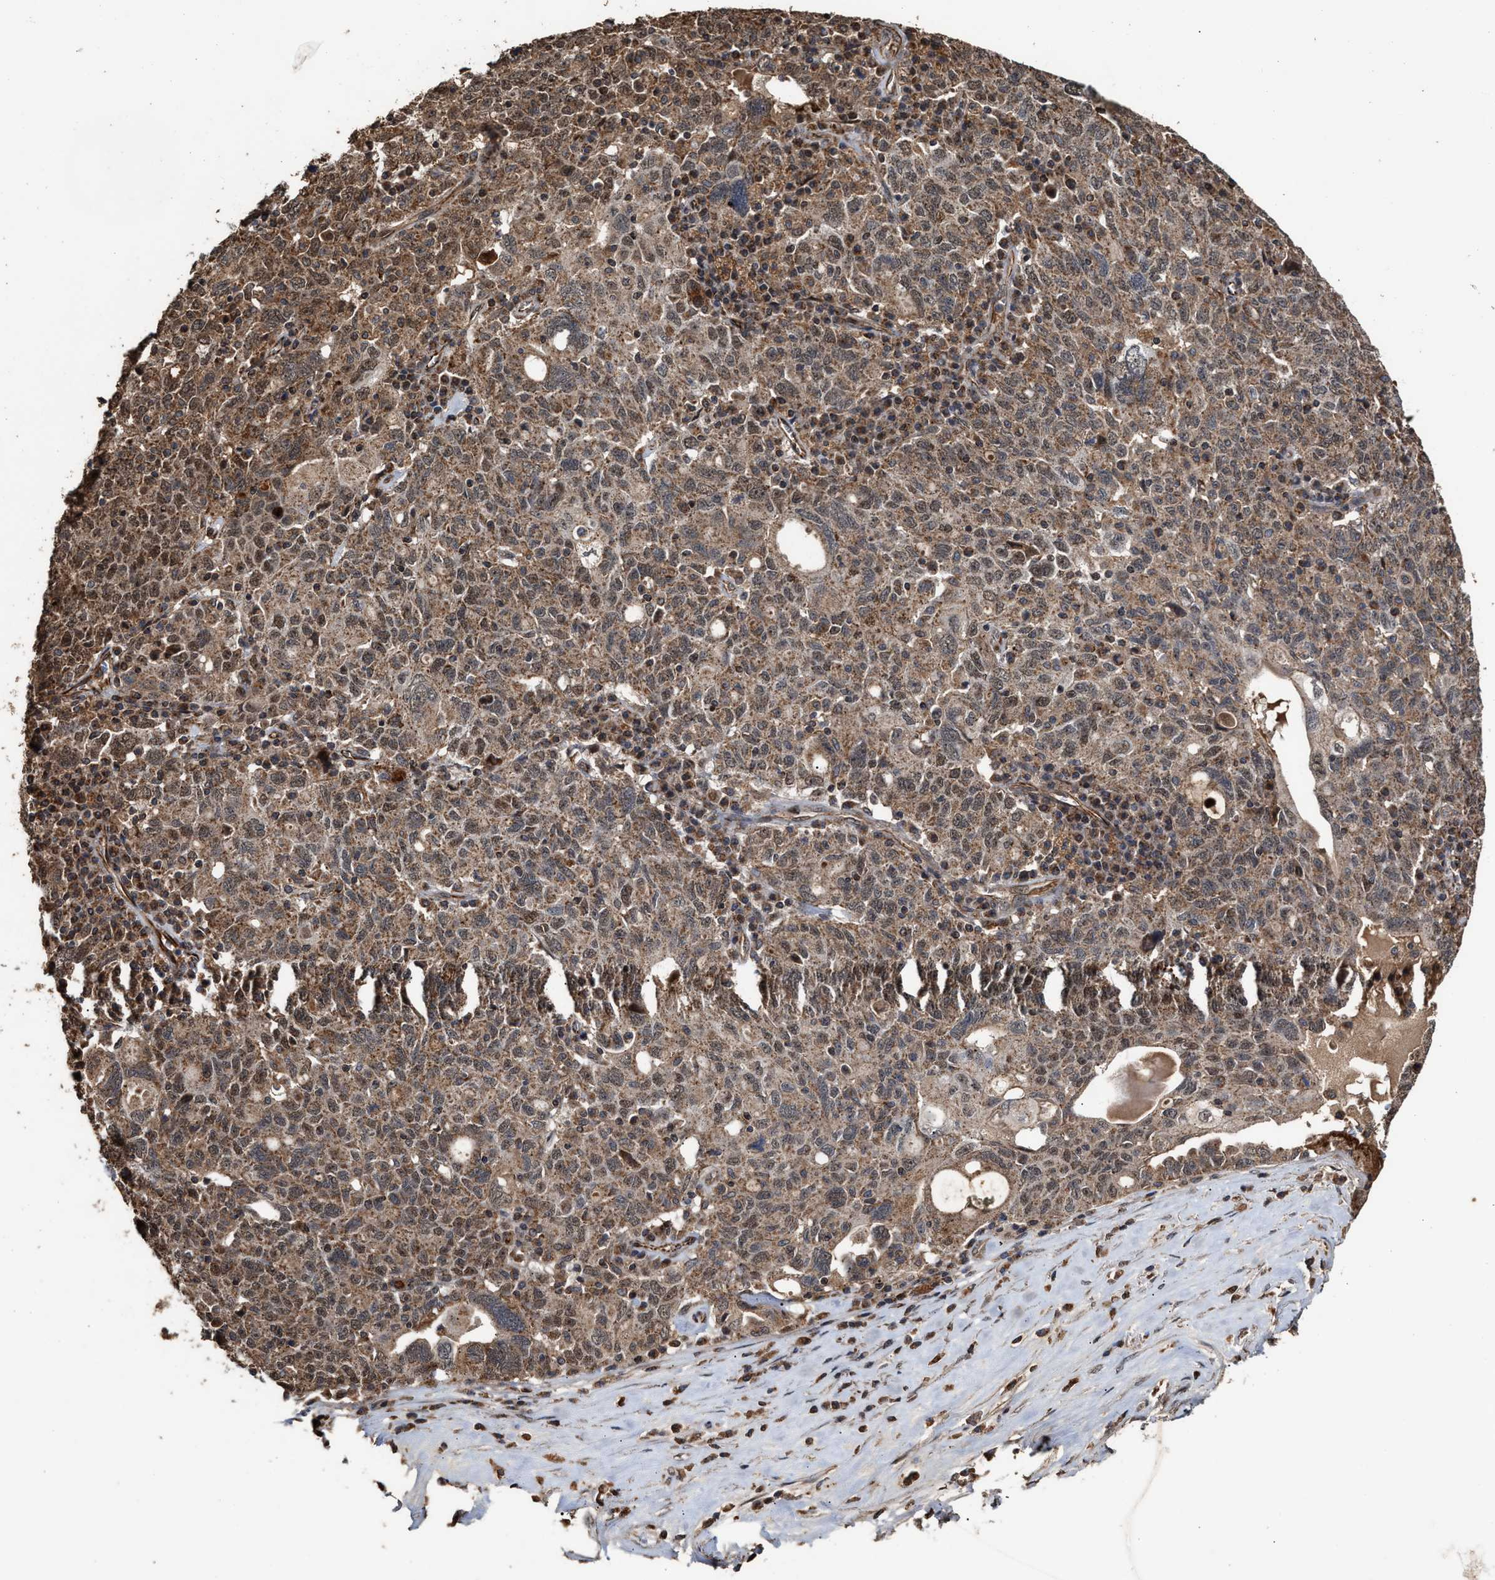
{"staining": {"intensity": "moderate", "quantity": ">75%", "location": "cytoplasmic/membranous,nuclear"}, "tissue": "ovarian cancer", "cell_type": "Tumor cells", "image_type": "cancer", "snomed": [{"axis": "morphology", "description": "Carcinoma, endometroid"}, {"axis": "topography", "description": "Ovary"}], "caption": "Ovarian endometroid carcinoma stained for a protein shows moderate cytoplasmic/membranous and nuclear positivity in tumor cells.", "gene": "ZNHIT6", "patient": {"sex": "female", "age": 62}}